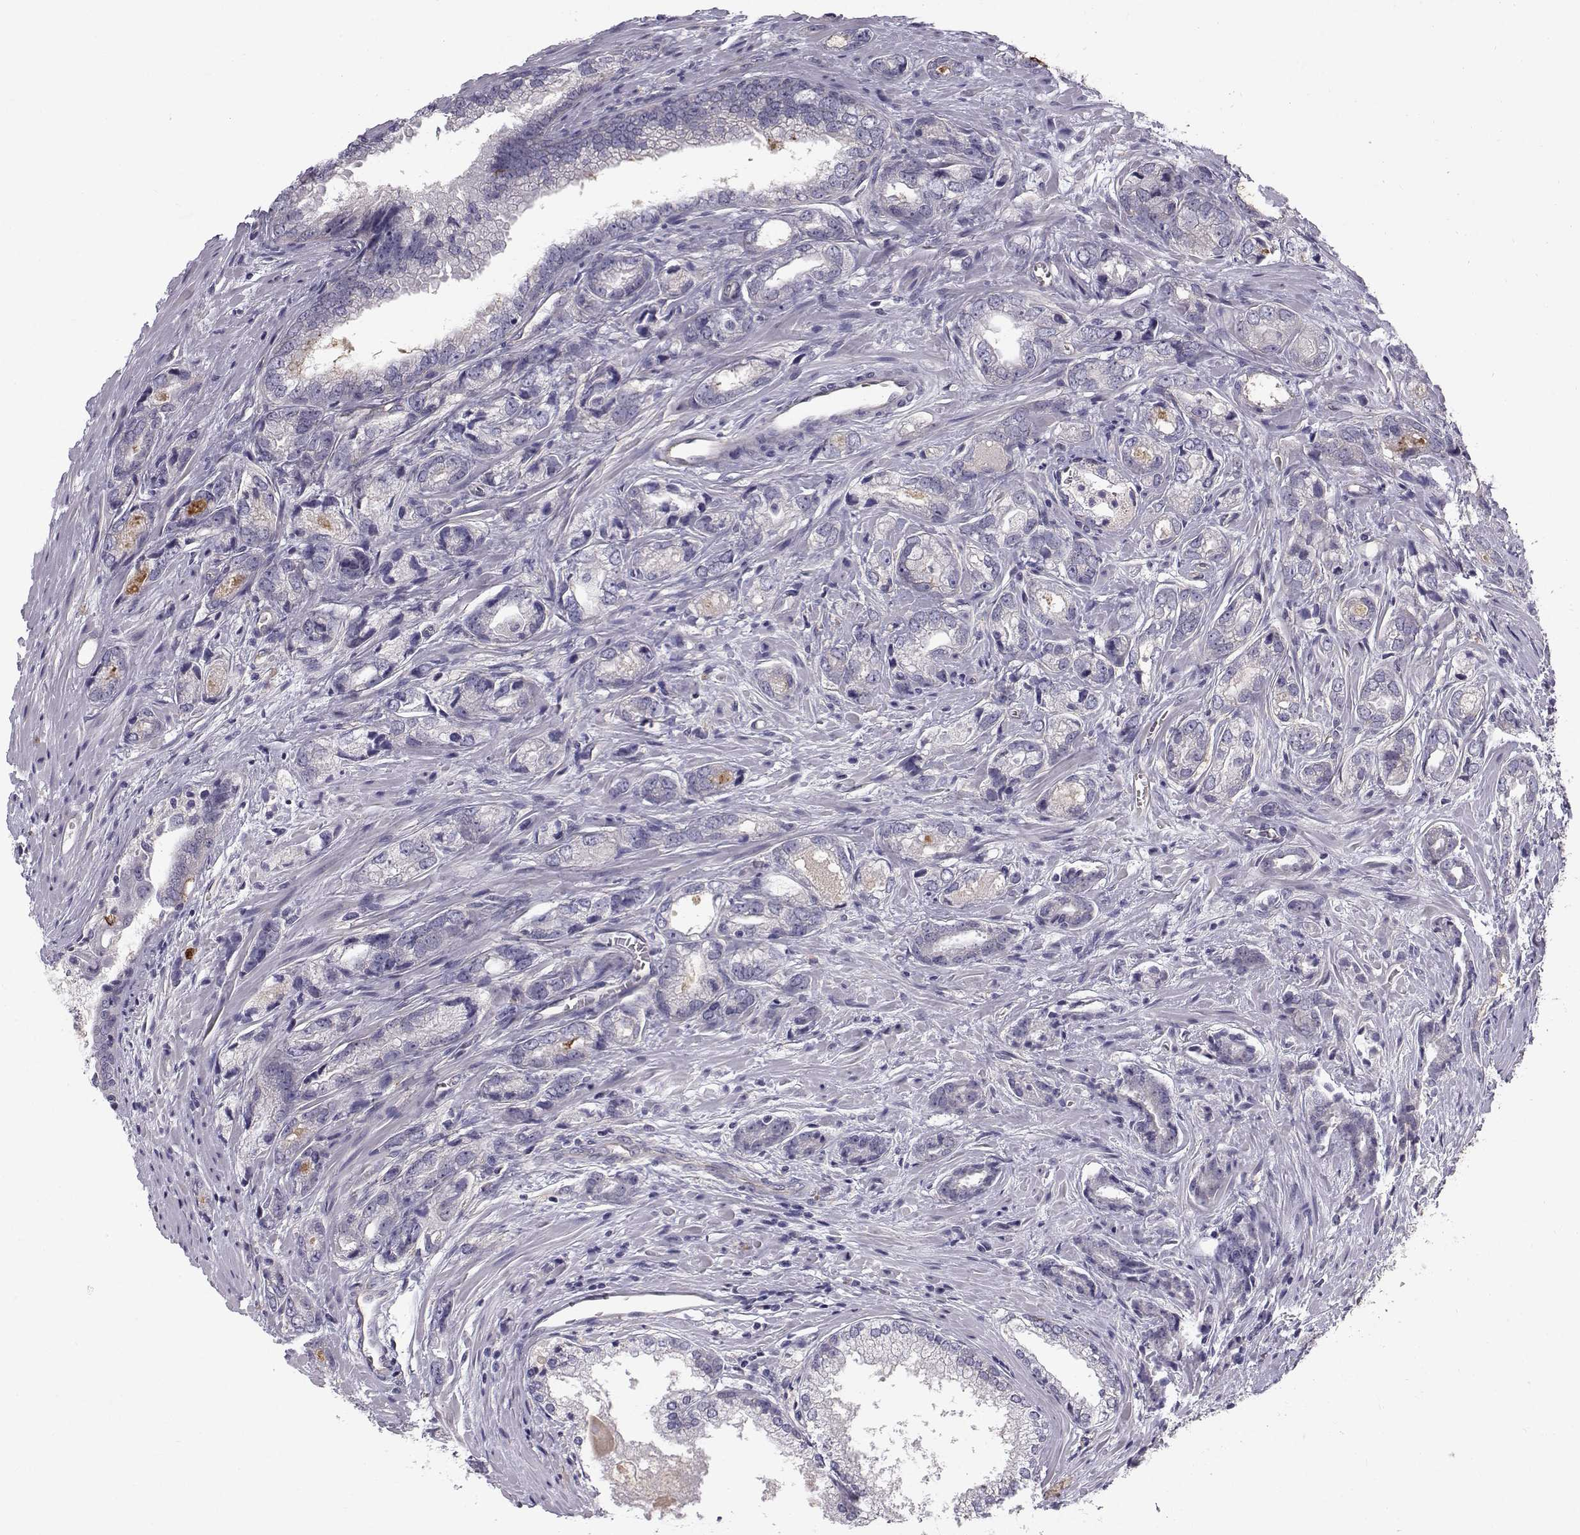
{"staining": {"intensity": "negative", "quantity": "none", "location": "none"}, "tissue": "prostate cancer", "cell_type": "Tumor cells", "image_type": "cancer", "snomed": [{"axis": "morphology", "description": "Adenocarcinoma, NOS"}, {"axis": "morphology", "description": "Adenocarcinoma, High grade"}, {"axis": "topography", "description": "Prostate"}], "caption": "The micrograph displays no staining of tumor cells in prostate cancer.", "gene": "QPCT", "patient": {"sex": "male", "age": 70}}